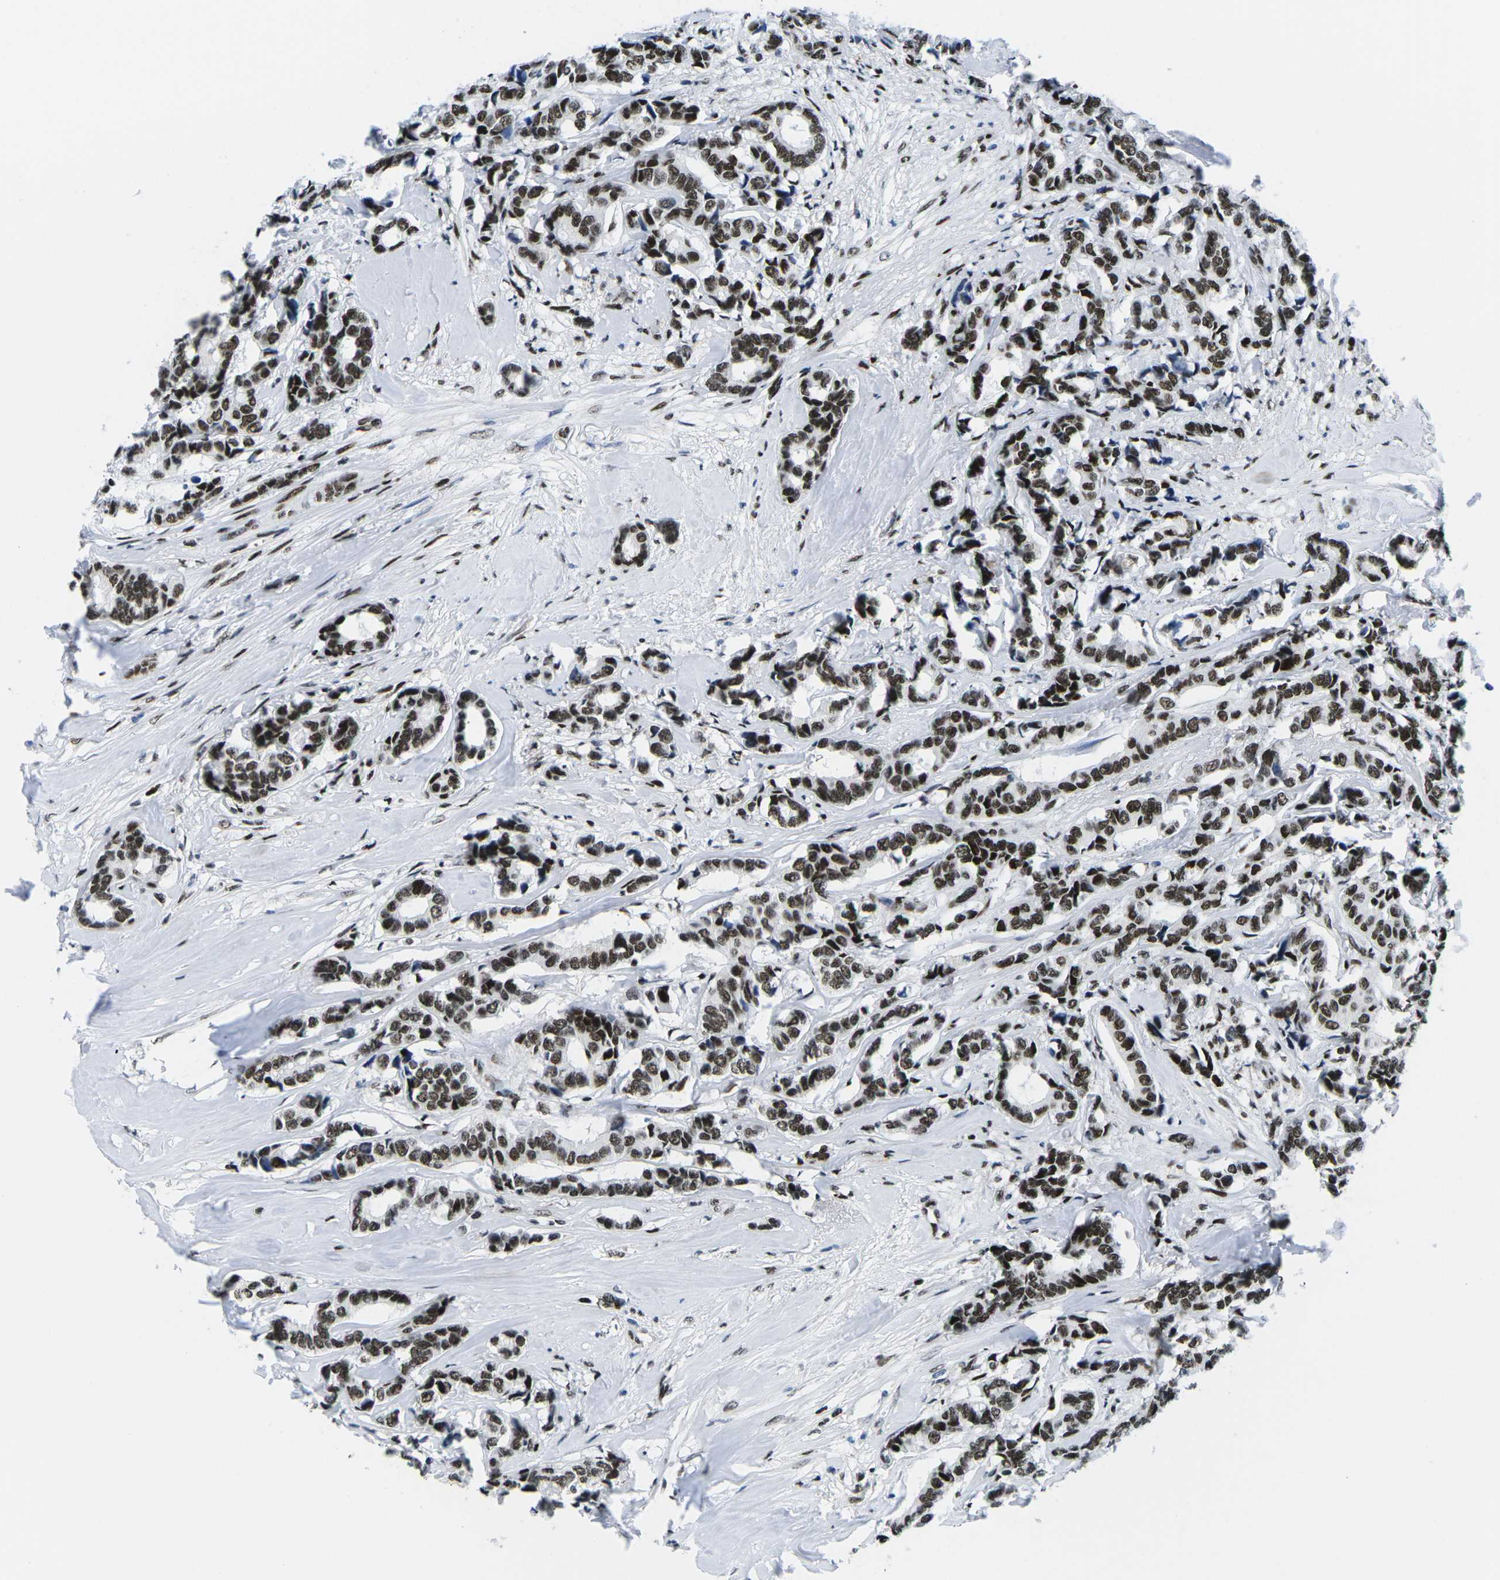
{"staining": {"intensity": "strong", "quantity": ">75%", "location": "nuclear"}, "tissue": "breast cancer", "cell_type": "Tumor cells", "image_type": "cancer", "snomed": [{"axis": "morphology", "description": "Duct carcinoma"}, {"axis": "topography", "description": "Breast"}], "caption": "This is a photomicrograph of immunohistochemistry (IHC) staining of breast invasive ductal carcinoma, which shows strong expression in the nuclear of tumor cells.", "gene": "ATF1", "patient": {"sex": "female", "age": 87}}